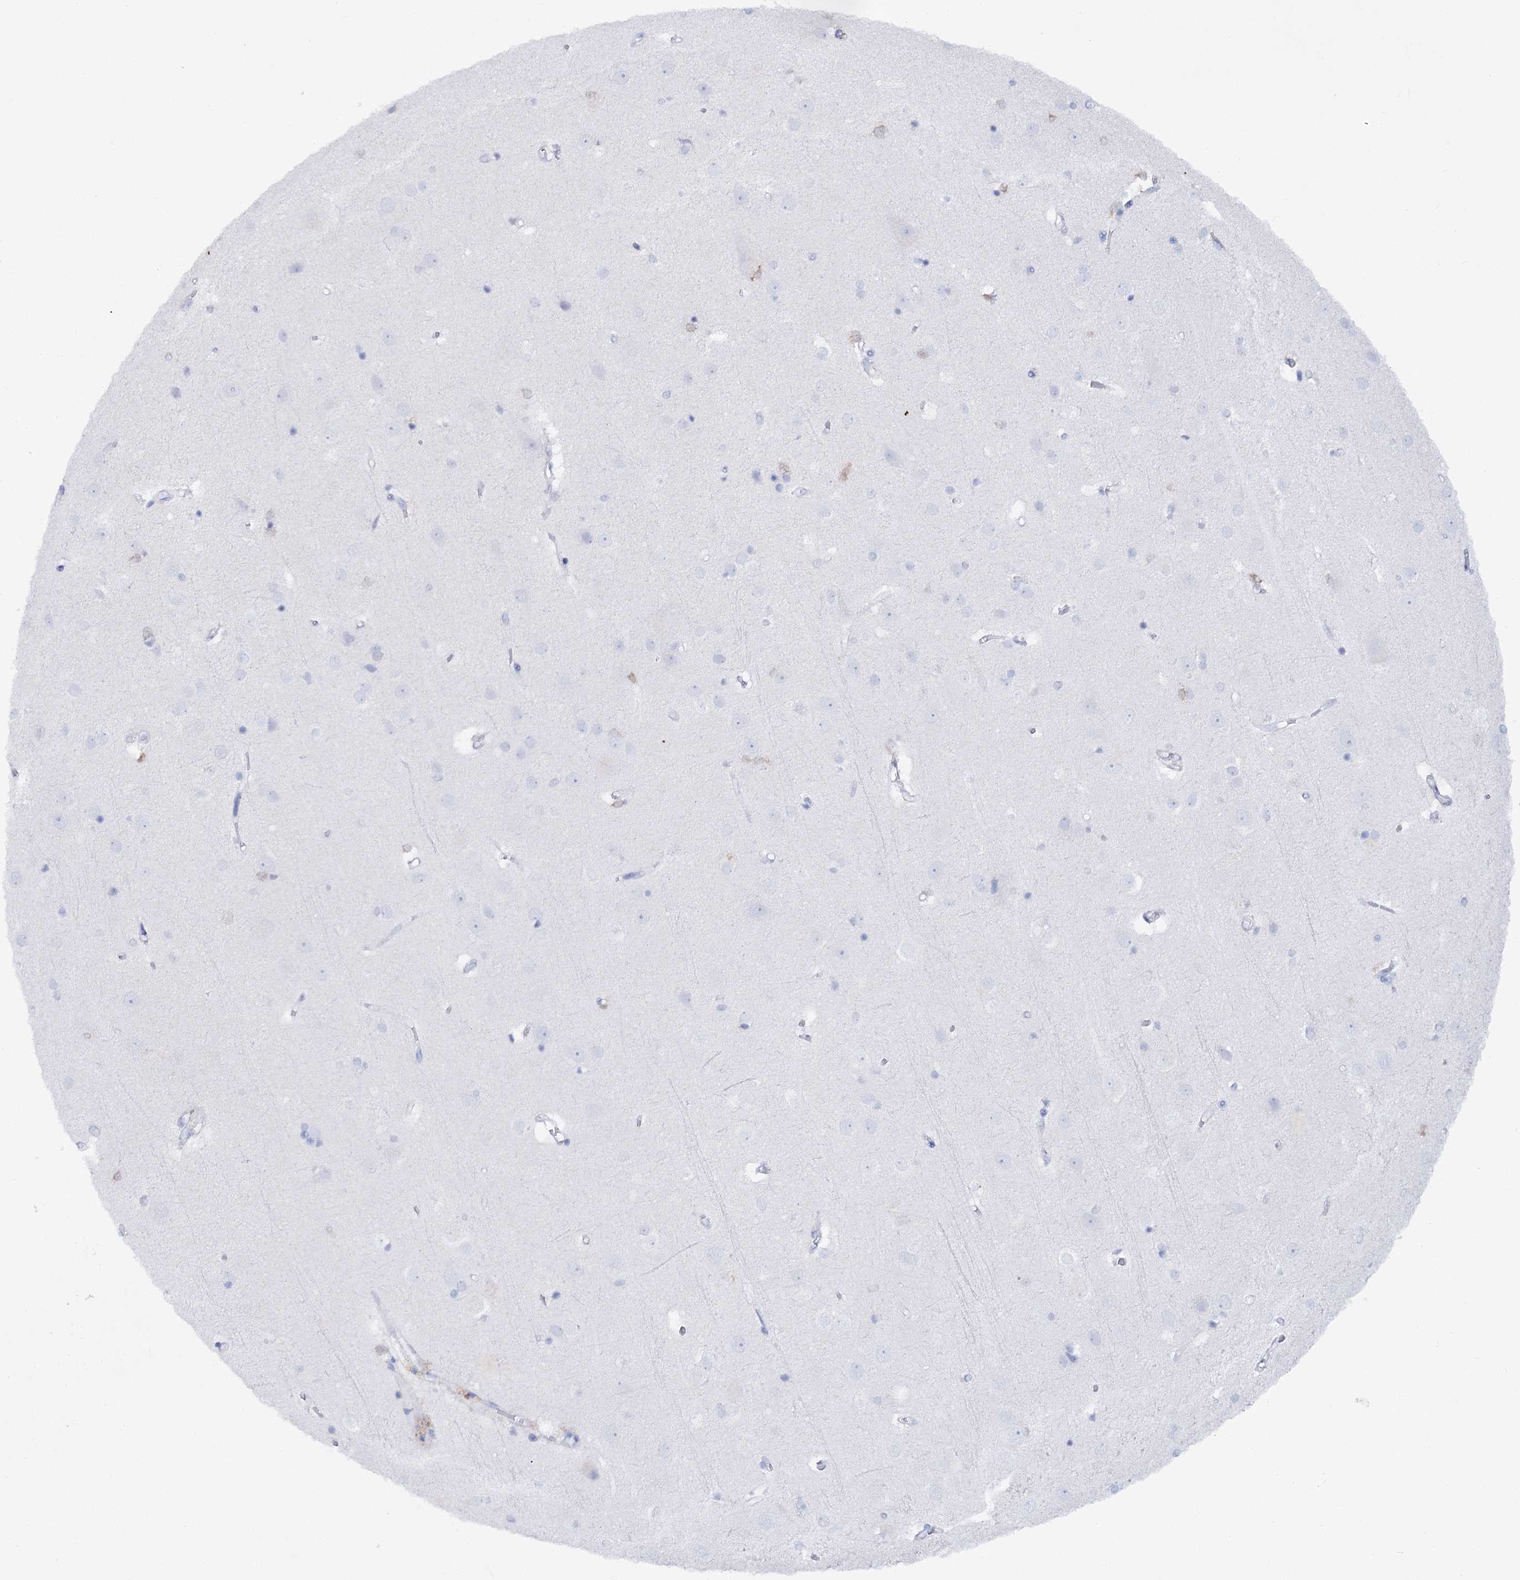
{"staining": {"intensity": "negative", "quantity": "none", "location": "none"}, "tissue": "cerebral cortex", "cell_type": "Endothelial cells", "image_type": "normal", "snomed": [{"axis": "morphology", "description": "Normal tissue, NOS"}, {"axis": "topography", "description": "Cerebral cortex"}], "caption": "DAB immunohistochemical staining of benign cerebral cortex demonstrates no significant staining in endothelial cells. The staining is performed using DAB (3,3'-diaminobenzidine) brown chromogen with nuclei counter-stained in using hematoxylin.", "gene": "UGDH", "patient": {"sex": "male", "age": 54}}